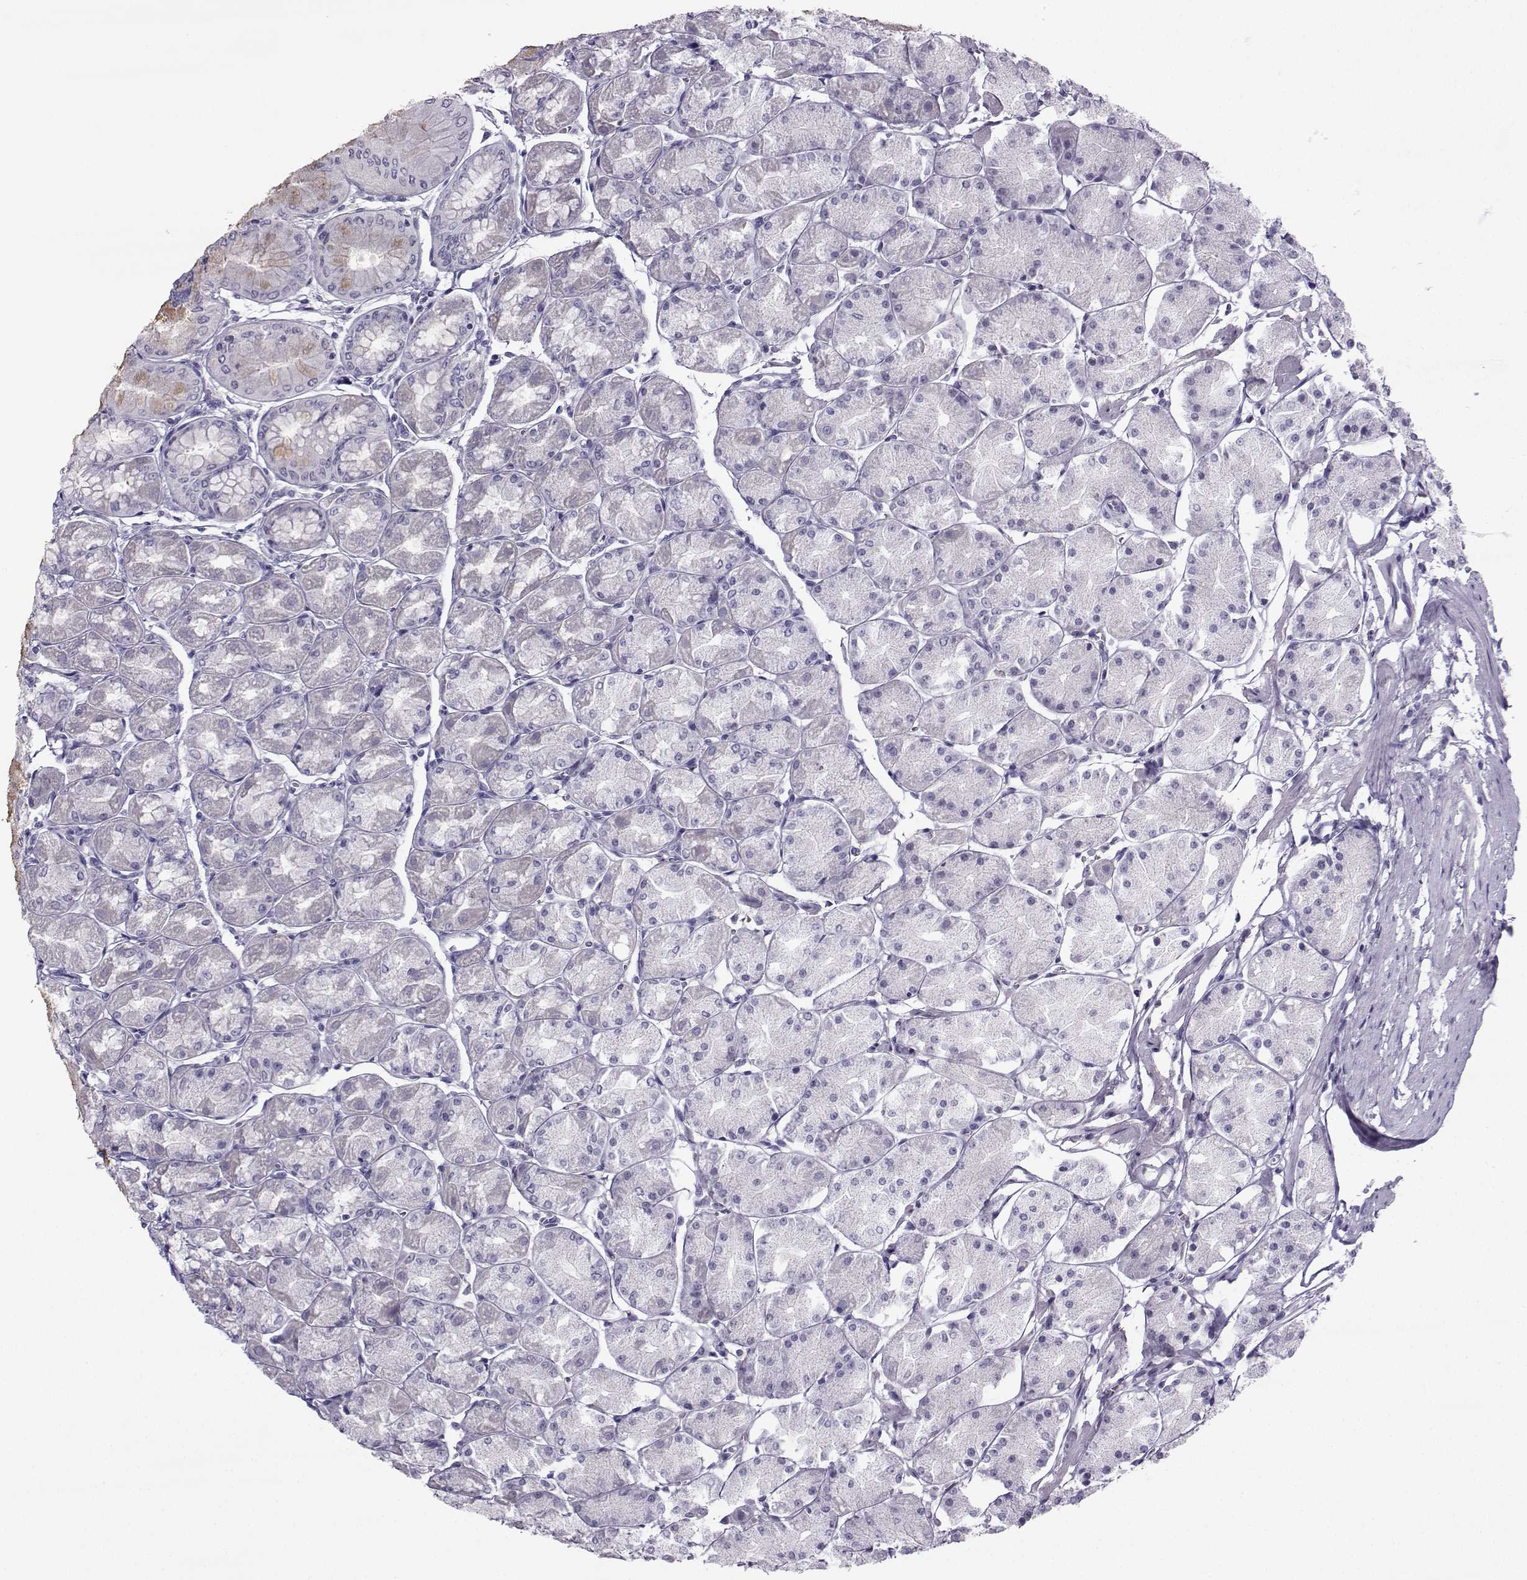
{"staining": {"intensity": "negative", "quantity": "none", "location": "none"}, "tissue": "stomach", "cell_type": "Glandular cells", "image_type": "normal", "snomed": [{"axis": "morphology", "description": "Normal tissue, NOS"}, {"axis": "topography", "description": "Stomach, upper"}], "caption": "Glandular cells are negative for protein expression in unremarkable human stomach.", "gene": "ARMC2", "patient": {"sex": "male", "age": 60}}